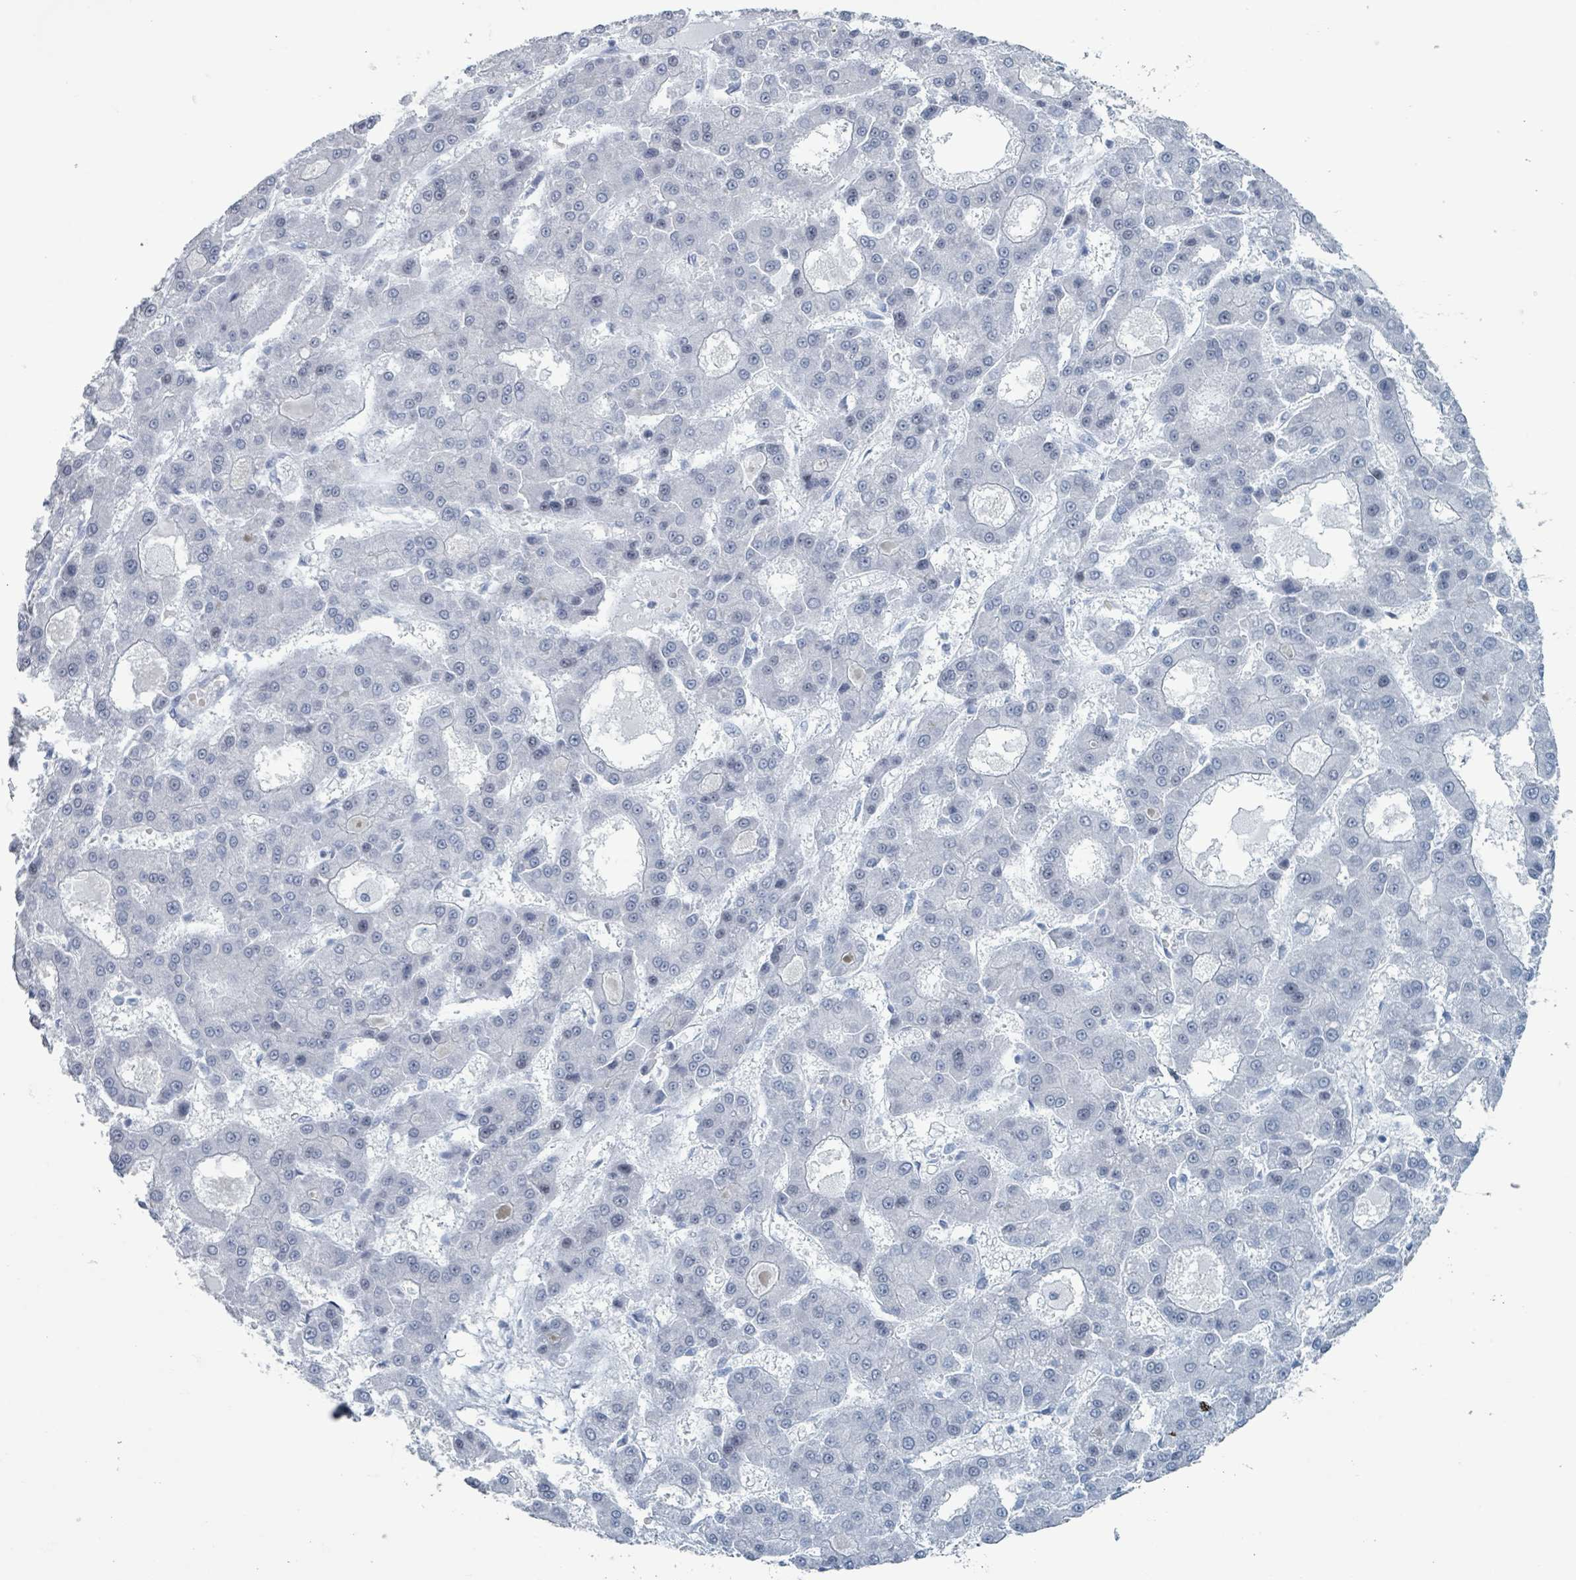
{"staining": {"intensity": "negative", "quantity": "none", "location": "none"}, "tissue": "liver cancer", "cell_type": "Tumor cells", "image_type": "cancer", "snomed": [{"axis": "morphology", "description": "Carcinoma, Hepatocellular, NOS"}, {"axis": "topography", "description": "Liver"}], "caption": "Tumor cells show no significant protein positivity in liver hepatocellular carcinoma.", "gene": "GPR15LG", "patient": {"sex": "male", "age": 70}}